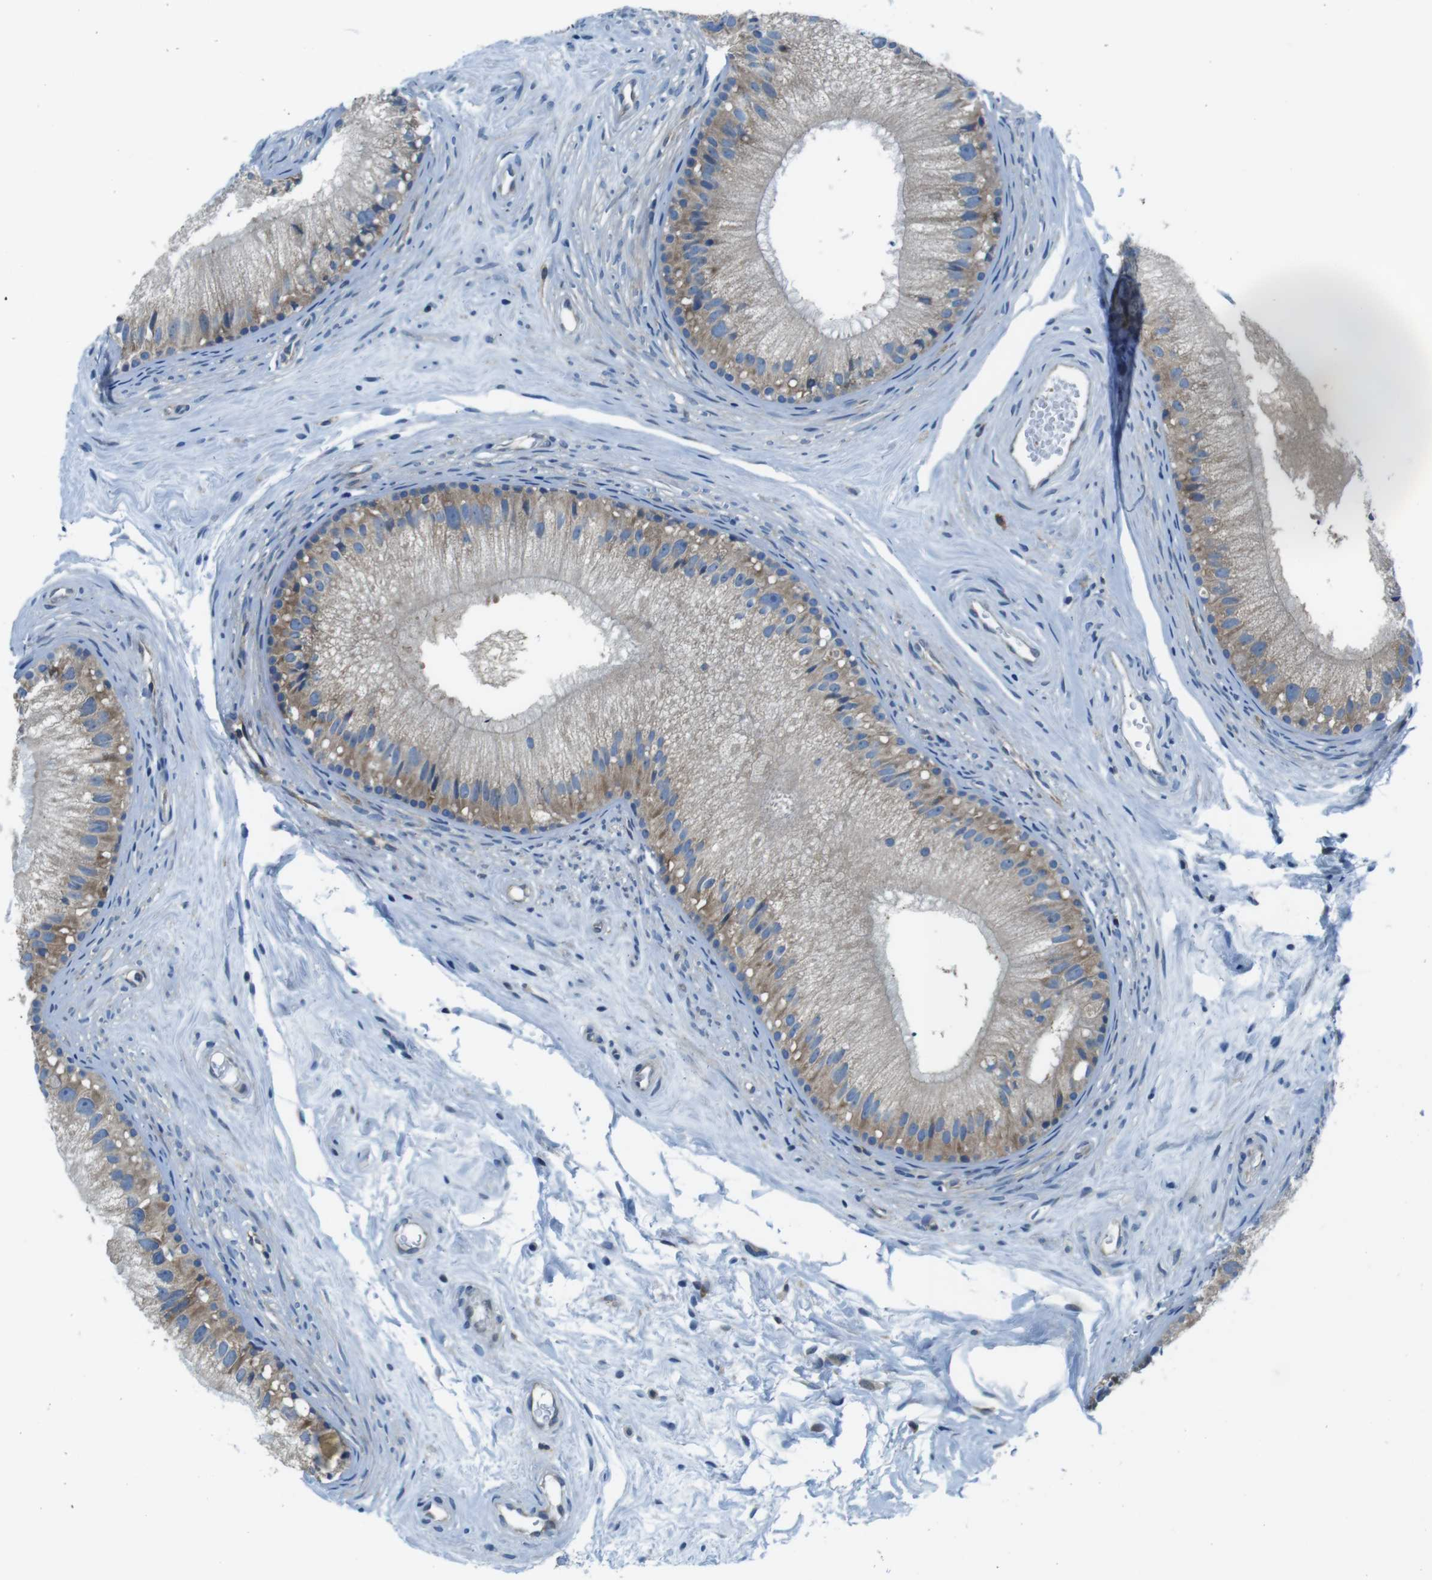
{"staining": {"intensity": "moderate", "quantity": "25%-75%", "location": "cytoplasmic/membranous"}, "tissue": "epididymis", "cell_type": "Glandular cells", "image_type": "normal", "snomed": [{"axis": "morphology", "description": "Normal tissue, NOS"}, {"axis": "topography", "description": "Epididymis"}], "caption": "Epididymis stained with a protein marker displays moderate staining in glandular cells.", "gene": "EIF2B5", "patient": {"sex": "male", "age": 56}}